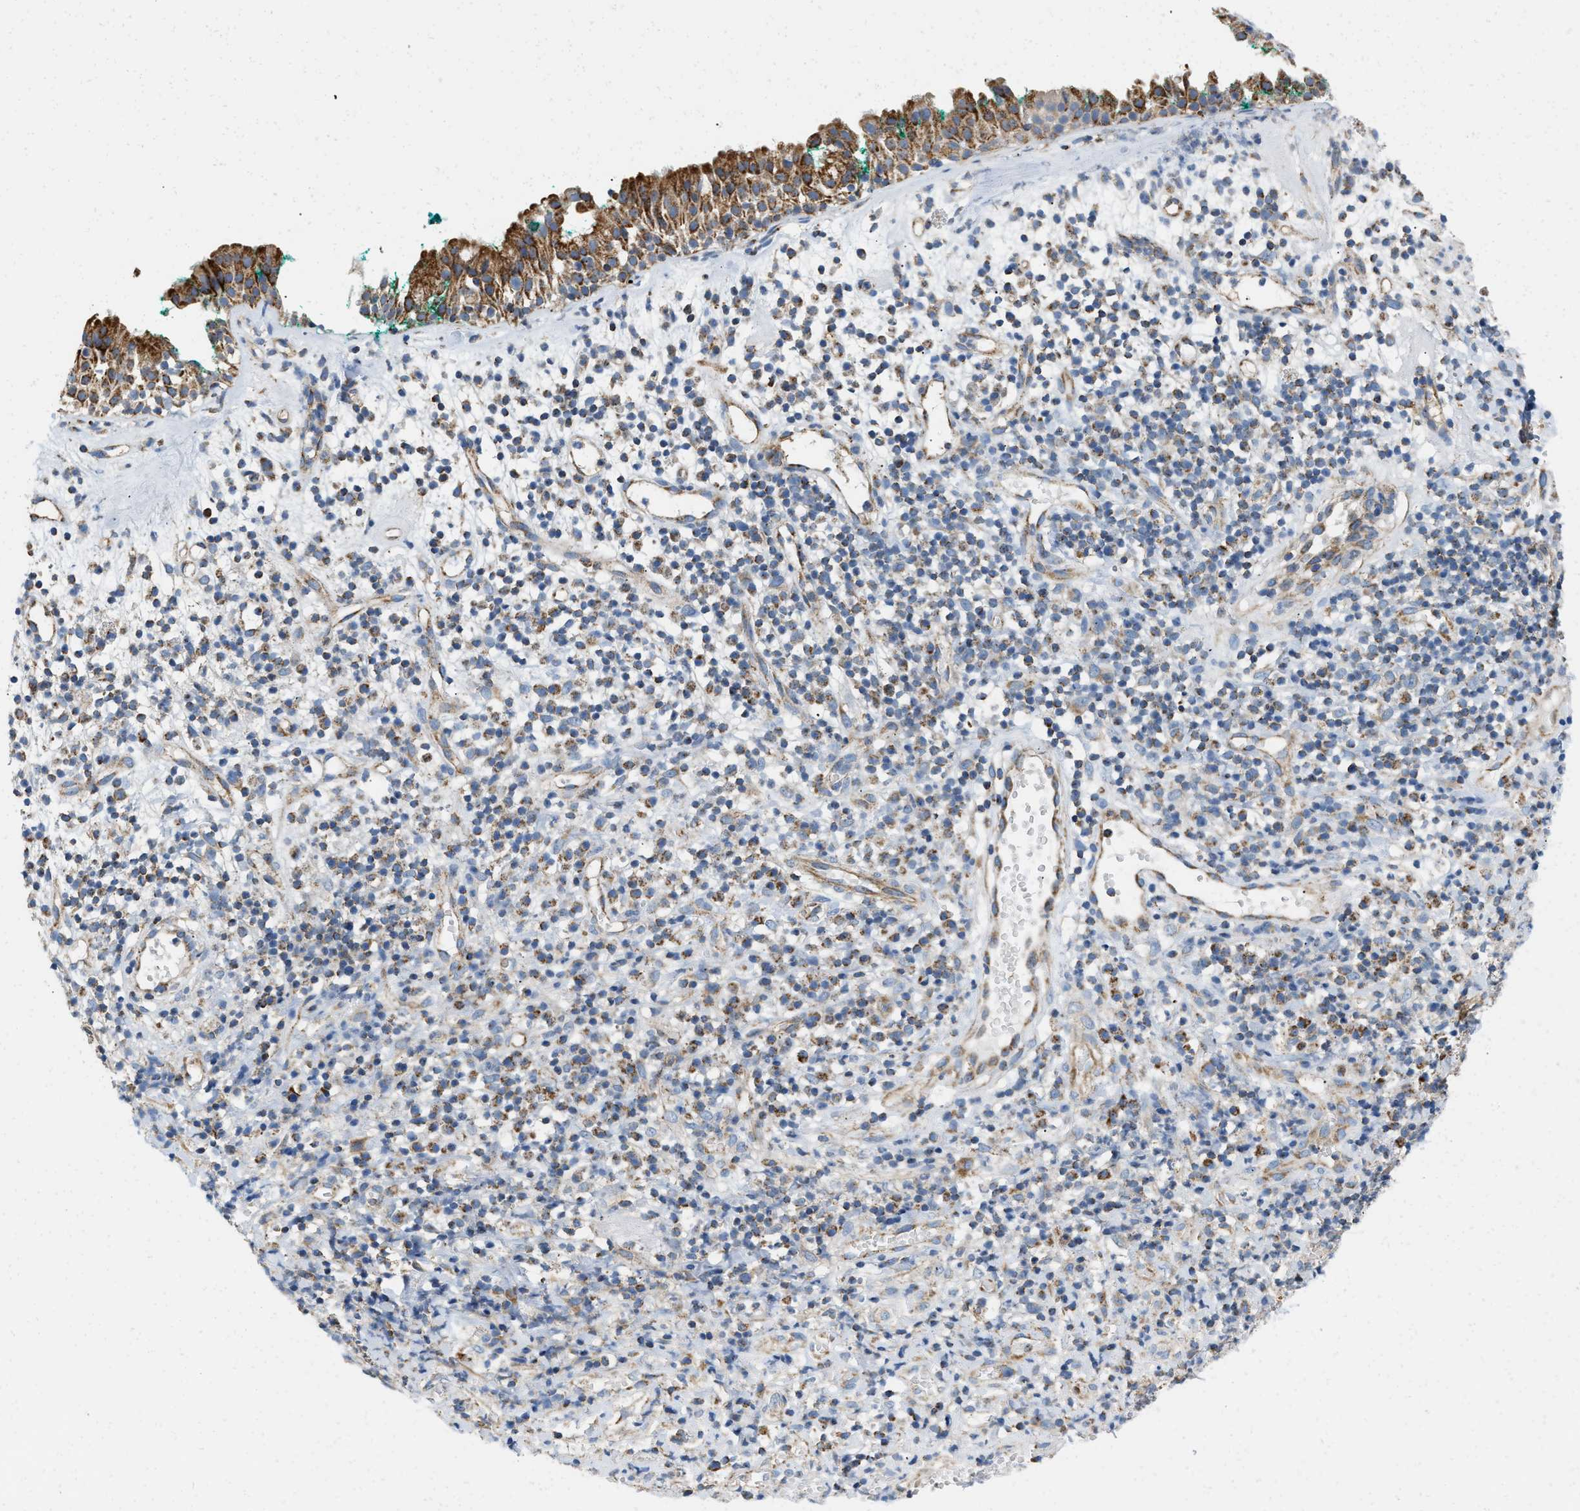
{"staining": {"intensity": "strong", "quantity": ">75%", "location": "cytoplasmic/membranous"}, "tissue": "nasopharynx", "cell_type": "Respiratory epithelial cells", "image_type": "normal", "snomed": [{"axis": "morphology", "description": "Normal tissue, NOS"}, {"axis": "morphology", "description": "Basal cell carcinoma"}, {"axis": "topography", "description": "Cartilage tissue"}, {"axis": "topography", "description": "Nasopharynx"}, {"axis": "topography", "description": "Oral tissue"}], "caption": "Strong cytoplasmic/membranous positivity is identified in about >75% of respiratory epithelial cells in normal nasopharynx. (DAB (3,3'-diaminobenzidine) IHC with brightfield microscopy, high magnification).", "gene": "GRB10", "patient": {"sex": "female", "age": 77}}